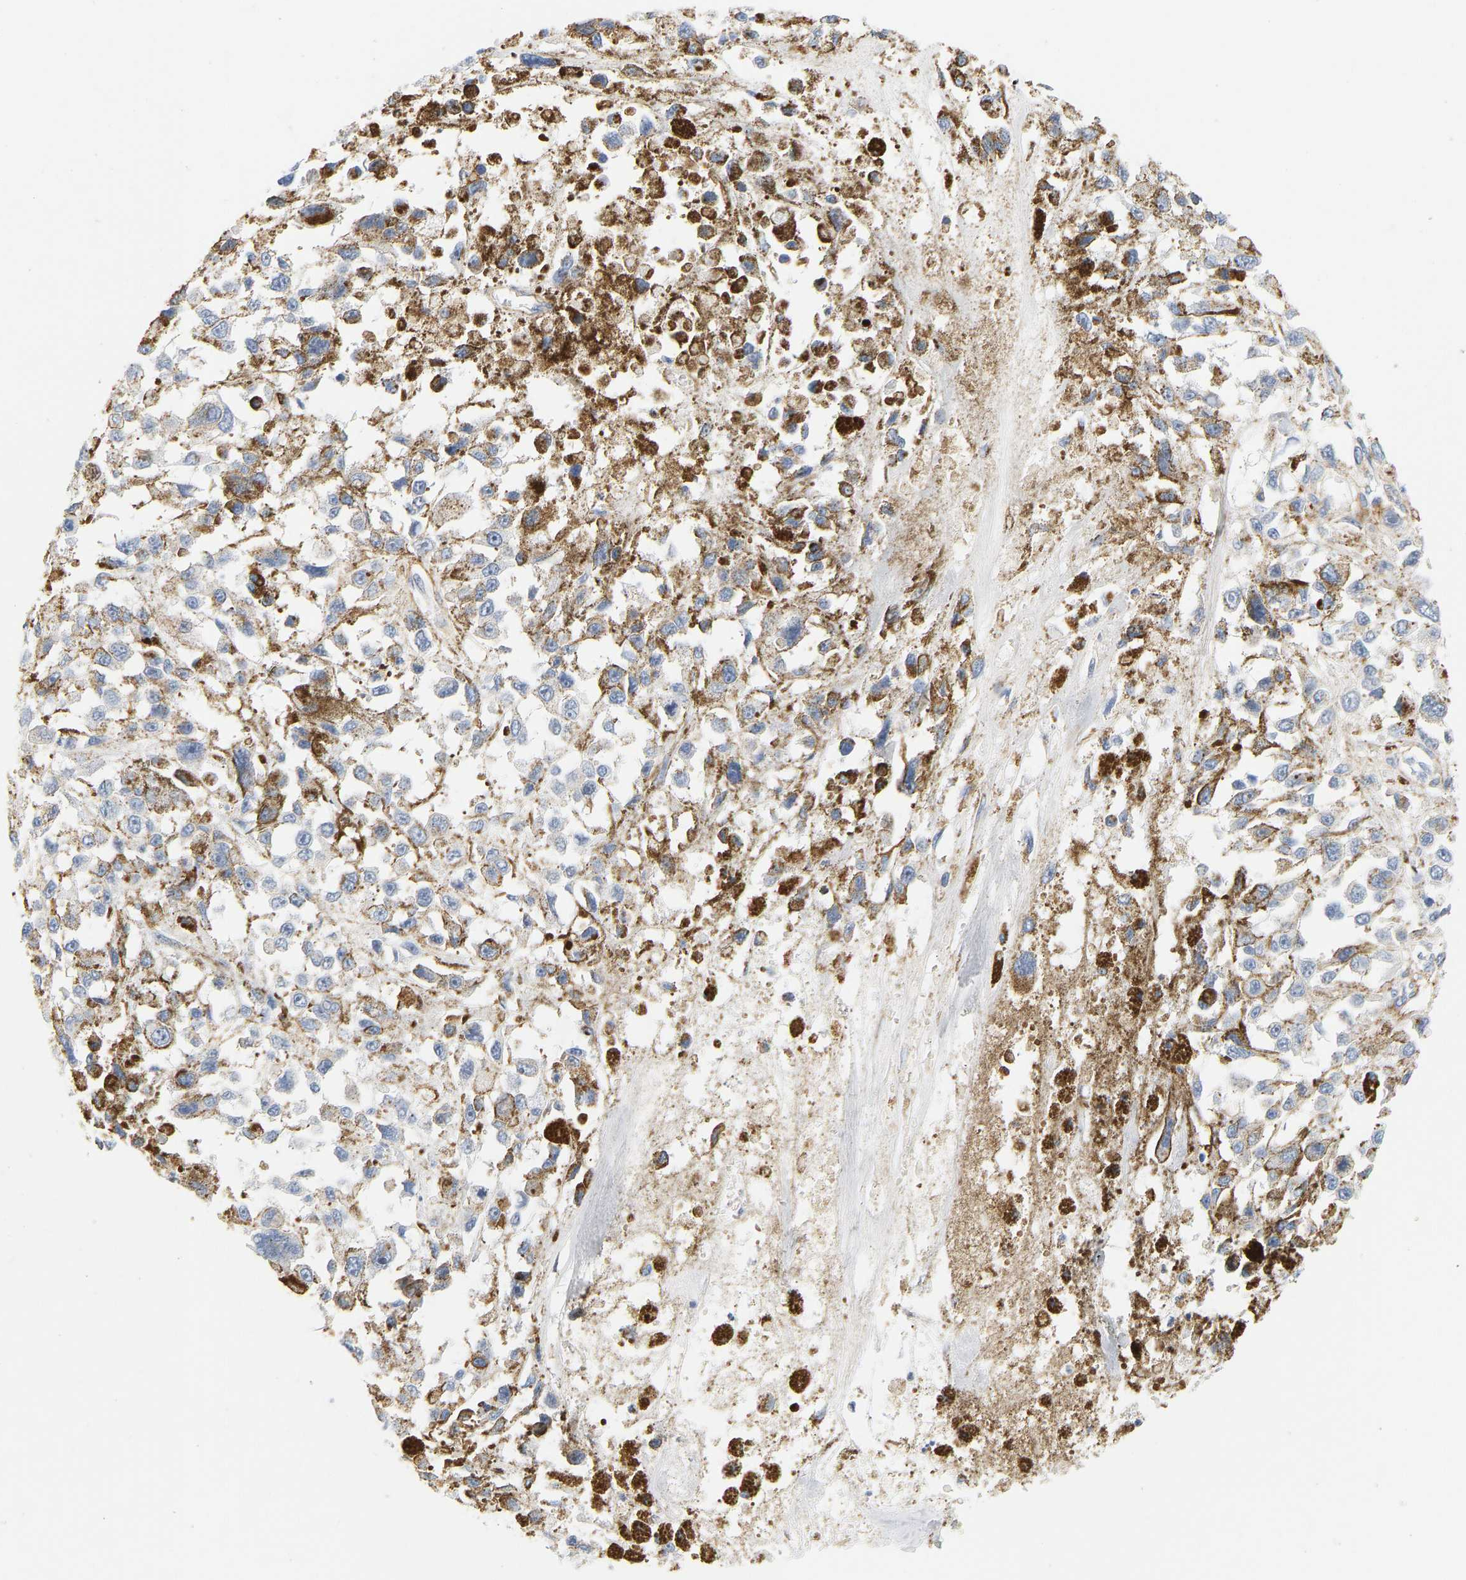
{"staining": {"intensity": "negative", "quantity": "none", "location": "none"}, "tissue": "melanoma", "cell_type": "Tumor cells", "image_type": "cancer", "snomed": [{"axis": "morphology", "description": "Malignant melanoma, Metastatic site"}, {"axis": "topography", "description": "Lymph node"}], "caption": "Malignant melanoma (metastatic site) was stained to show a protein in brown. There is no significant positivity in tumor cells. (Brightfield microscopy of DAB (3,3'-diaminobenzidine) immunohistochemistry at high magnification).", "gene": "SLC30A7", "patient": {"sex": "male", "age": 59}}